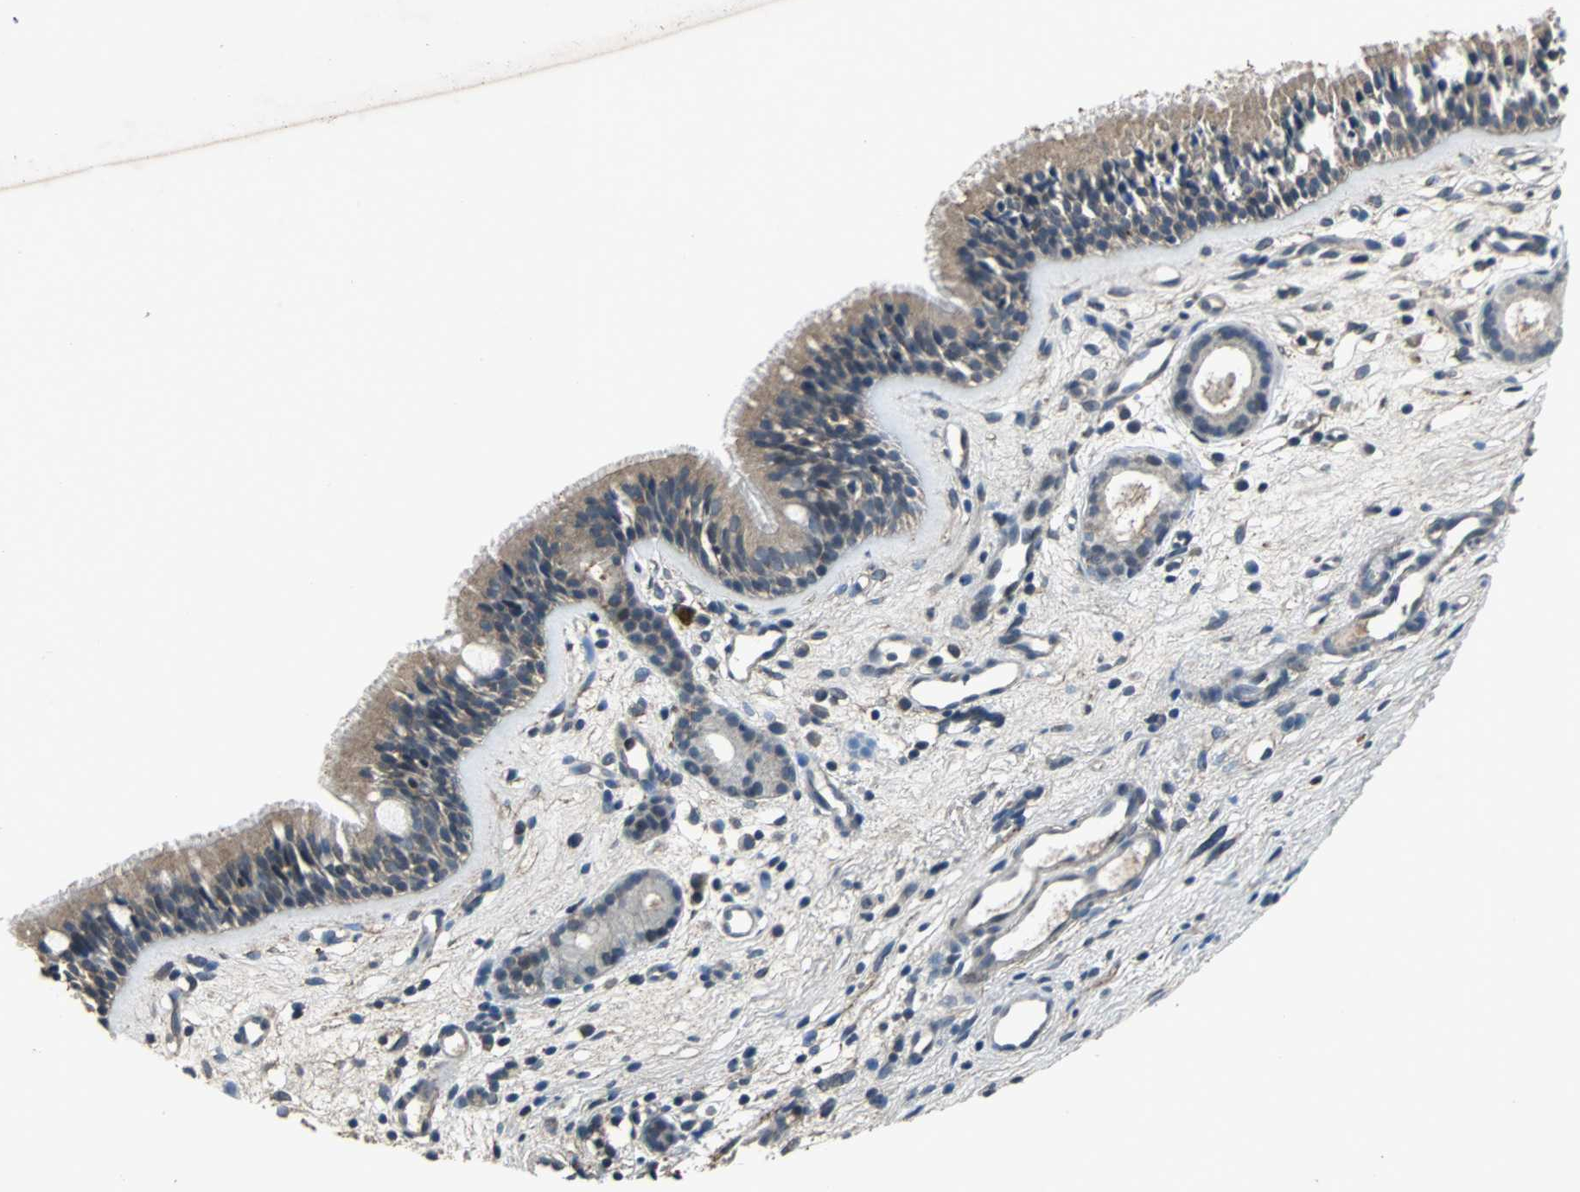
{"staining": {"intensity": "weak", "quantity": ">75%", "location": "cytoplasmic/membranous"}, "tissue": "nasopharynx", "cell_type": "Respiratory epithelial cells", "image_type": "normal", "snomed": [{"axis": "morphology", "description": "Normal tissue, NOS"}, {"axis": "topography", "description": "Nasopharynx"}], "caption": "Protein staining reveals weak cytoplasmic/membranous expression in approximately >75% of respiratory epithelial cells in benign nasopharynx. The protein of interest is shown in brown color, while the nuclei are stained blue.", "gene": "SOS1", "patient": {"sex": "female", "age": 78}}